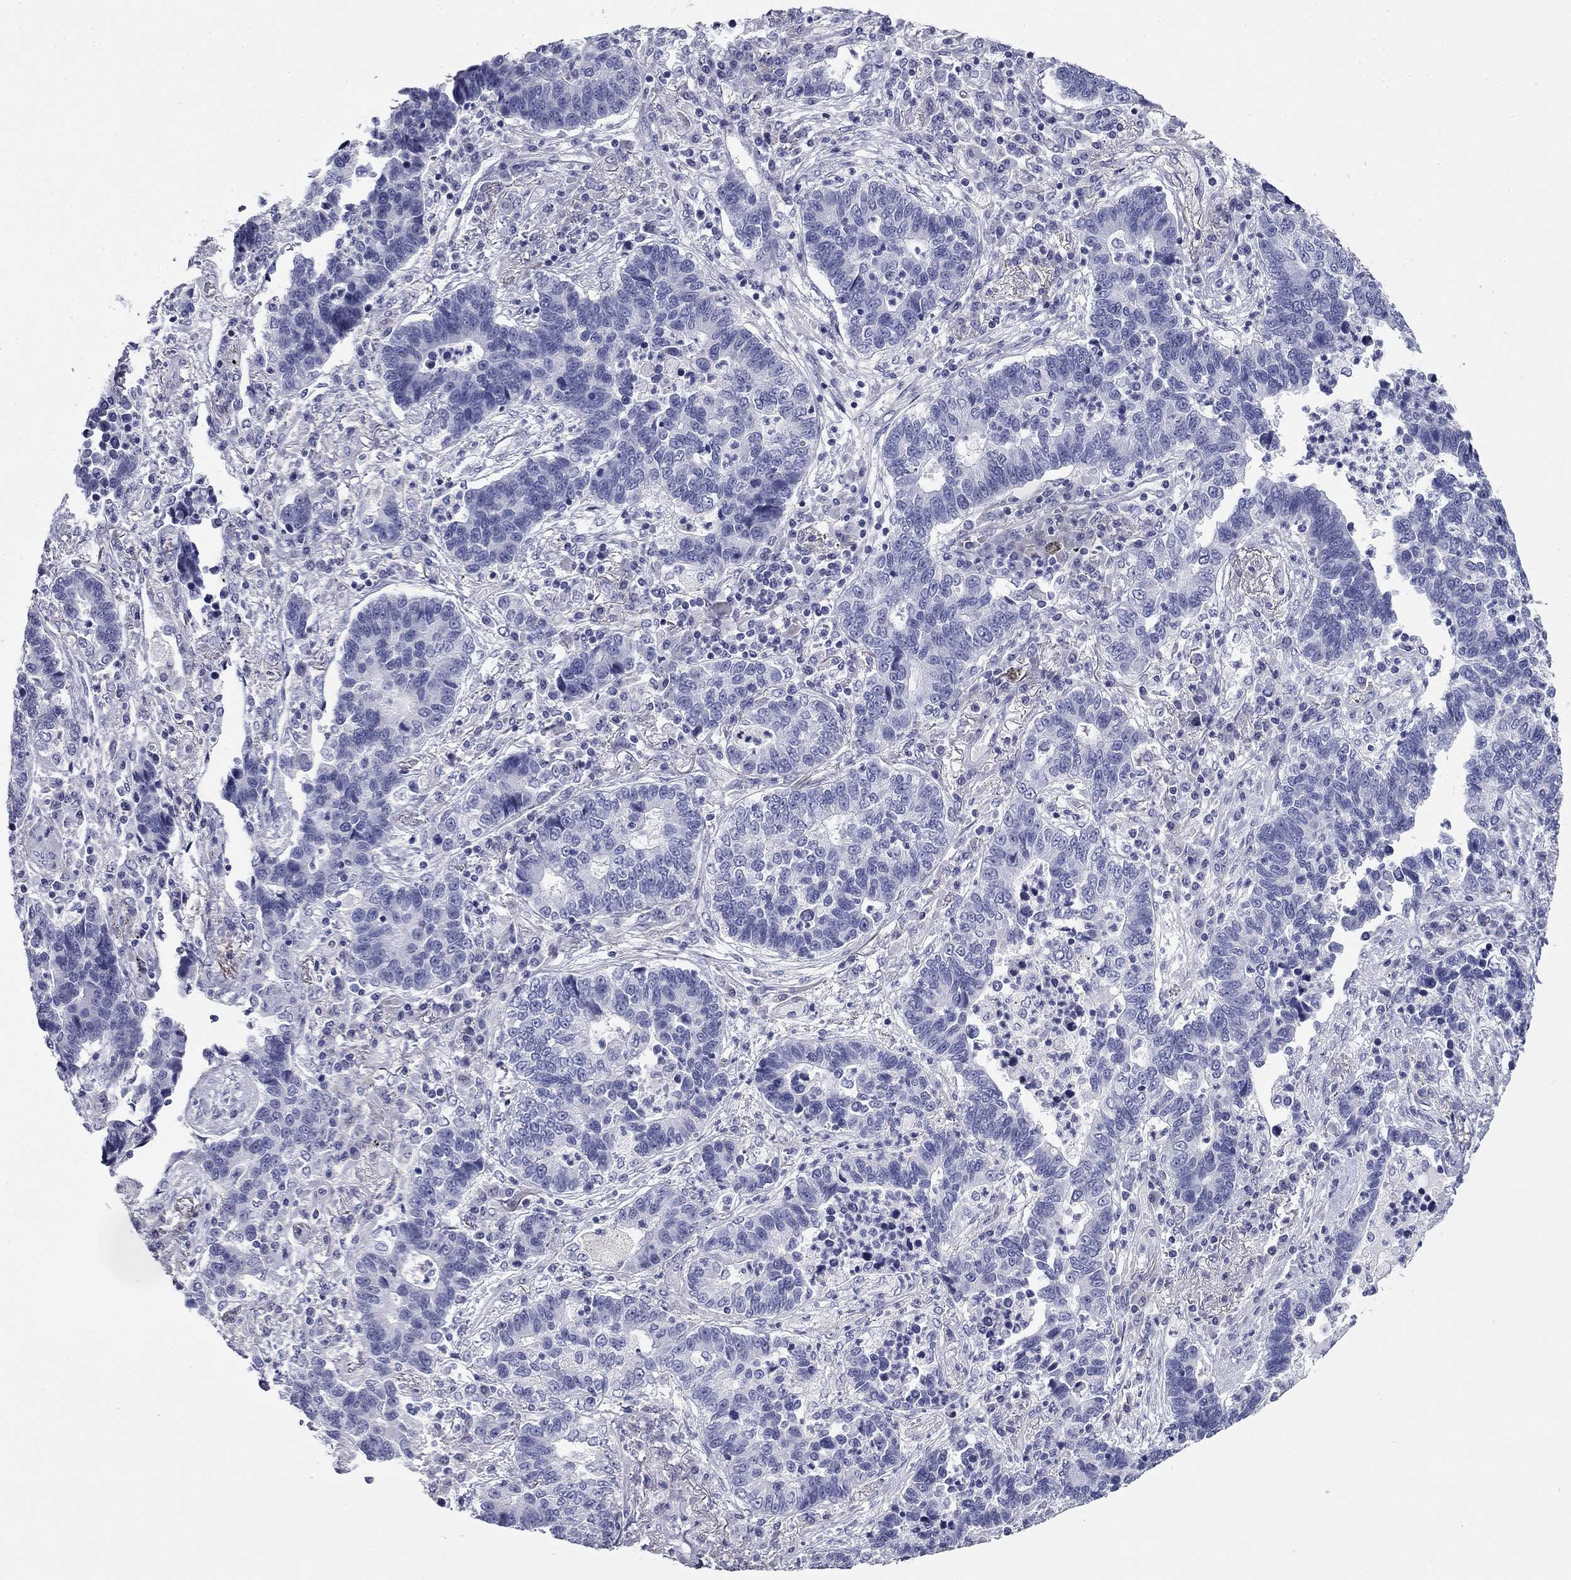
{"staining": {"intensity": "negative", "quantity": "none", "location": "none"}, "tissue": "lung cancer", "cell_type": "Tumor cells", "image_type": "cancer", "snomed": [{"axis": "morphology", "description": "Adenocarcinoma, NOS"}, {"axis": "topography", "description": "Lung"}], "caption": "Immunohistochemistry (IHC) photomicrograph of neoplastic tissue: lung cancer stained with DAB (3,3'-diaminobenzidine) demonstrates no significant protein staining in tumor cells.", "gene": "ZP2", "patient": {"sex": "female", "age": 57}}